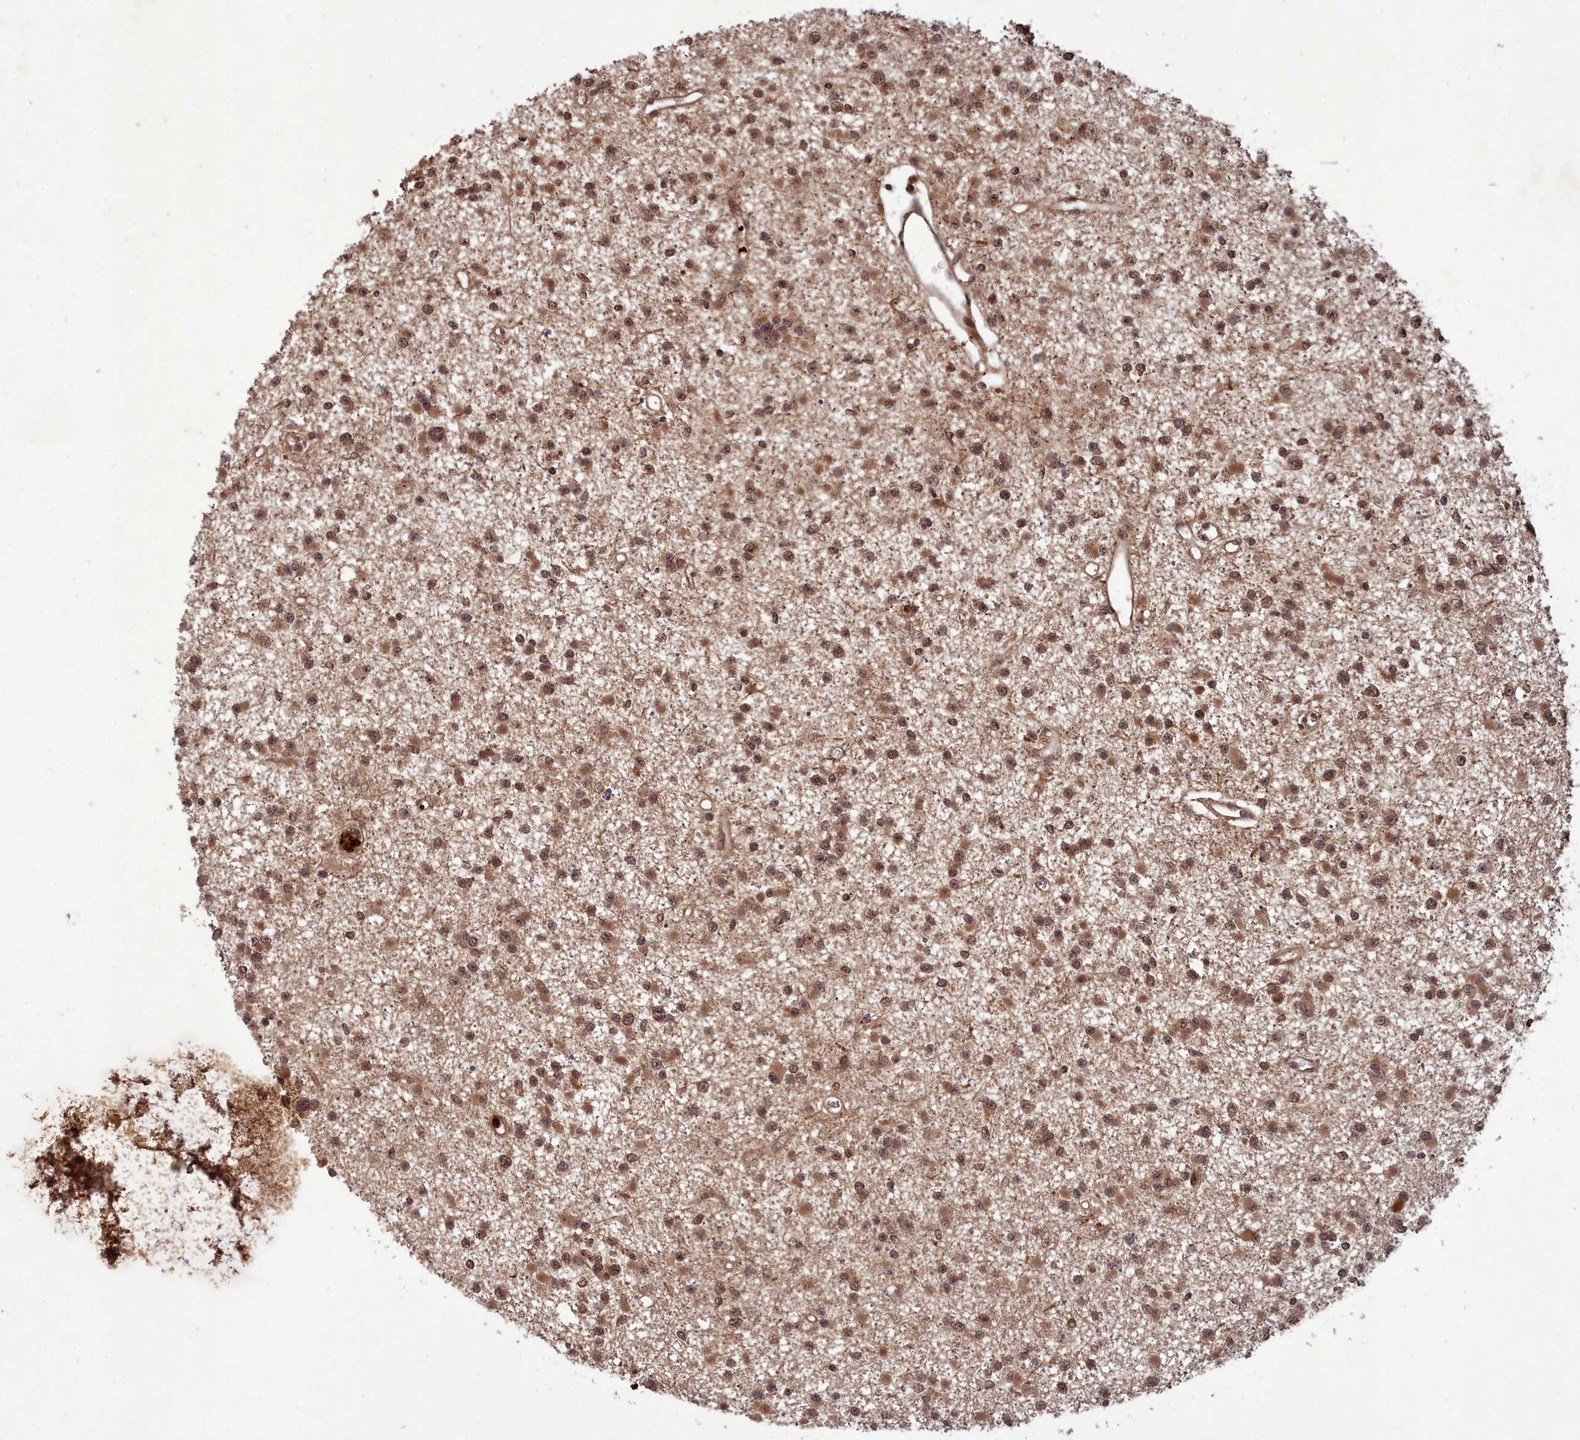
{"staining": {"intensity": "moderate", "quantity": ">75%", "location": "cytoplasmic/membranous,nuclear"}, "tissue": "glioma", "cell_type": "Tumor cells", "image_type": "cancer", "snomed": [{"axis": "morphology", "description": "Glioma, malignant, Low grade"}, {"axis": "topography", "description": "Brain"}], "caption": "Human malignant low-grade glioma stained with a brown dye exhibits moderate cytoplasmic/membranous and nuclear positive positivity in approximately >75% of tumor cells.", "gene": "SRMS", "patient": {"sex": "female", "age": 22}}